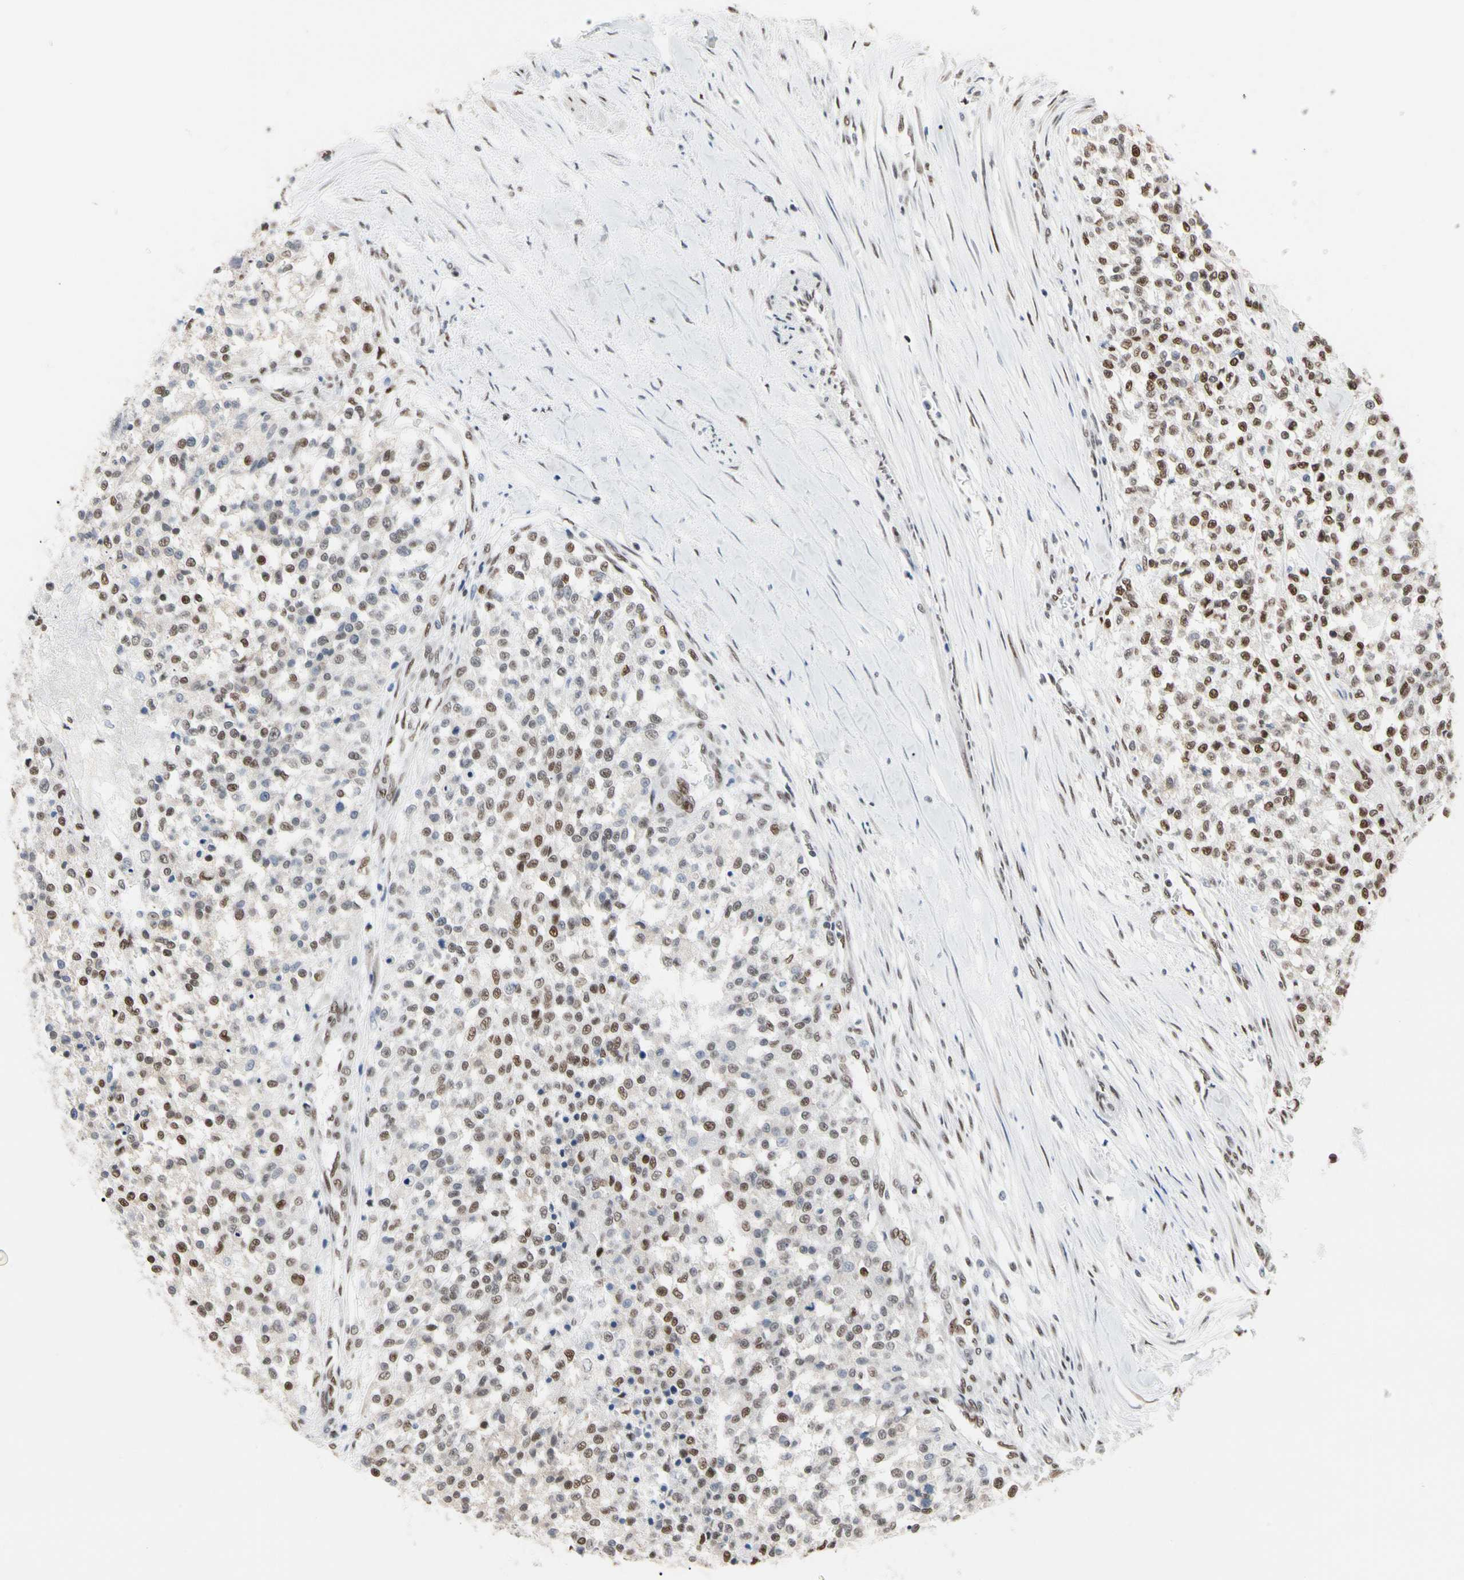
{"staining": {"intensity": "moderate", "quantity": ">75%", "location": "nuclear"}, "tissue": "testis cancer", "cell_type": "Tumor cells", "image_type": "cancer", "snomed": [{"axis": "morphology", "description": "Seminoma, NOS"}, {"axis": "topography", "description": "Testis"}], "caption": "The photomicrograph exhibits staining of testis cancer (seminoma), revealing moderate nuclear protein staining (brown color) within tumor cells.", "gene": "FAM98B", "patient": {"sex": "male", "age": 59}}